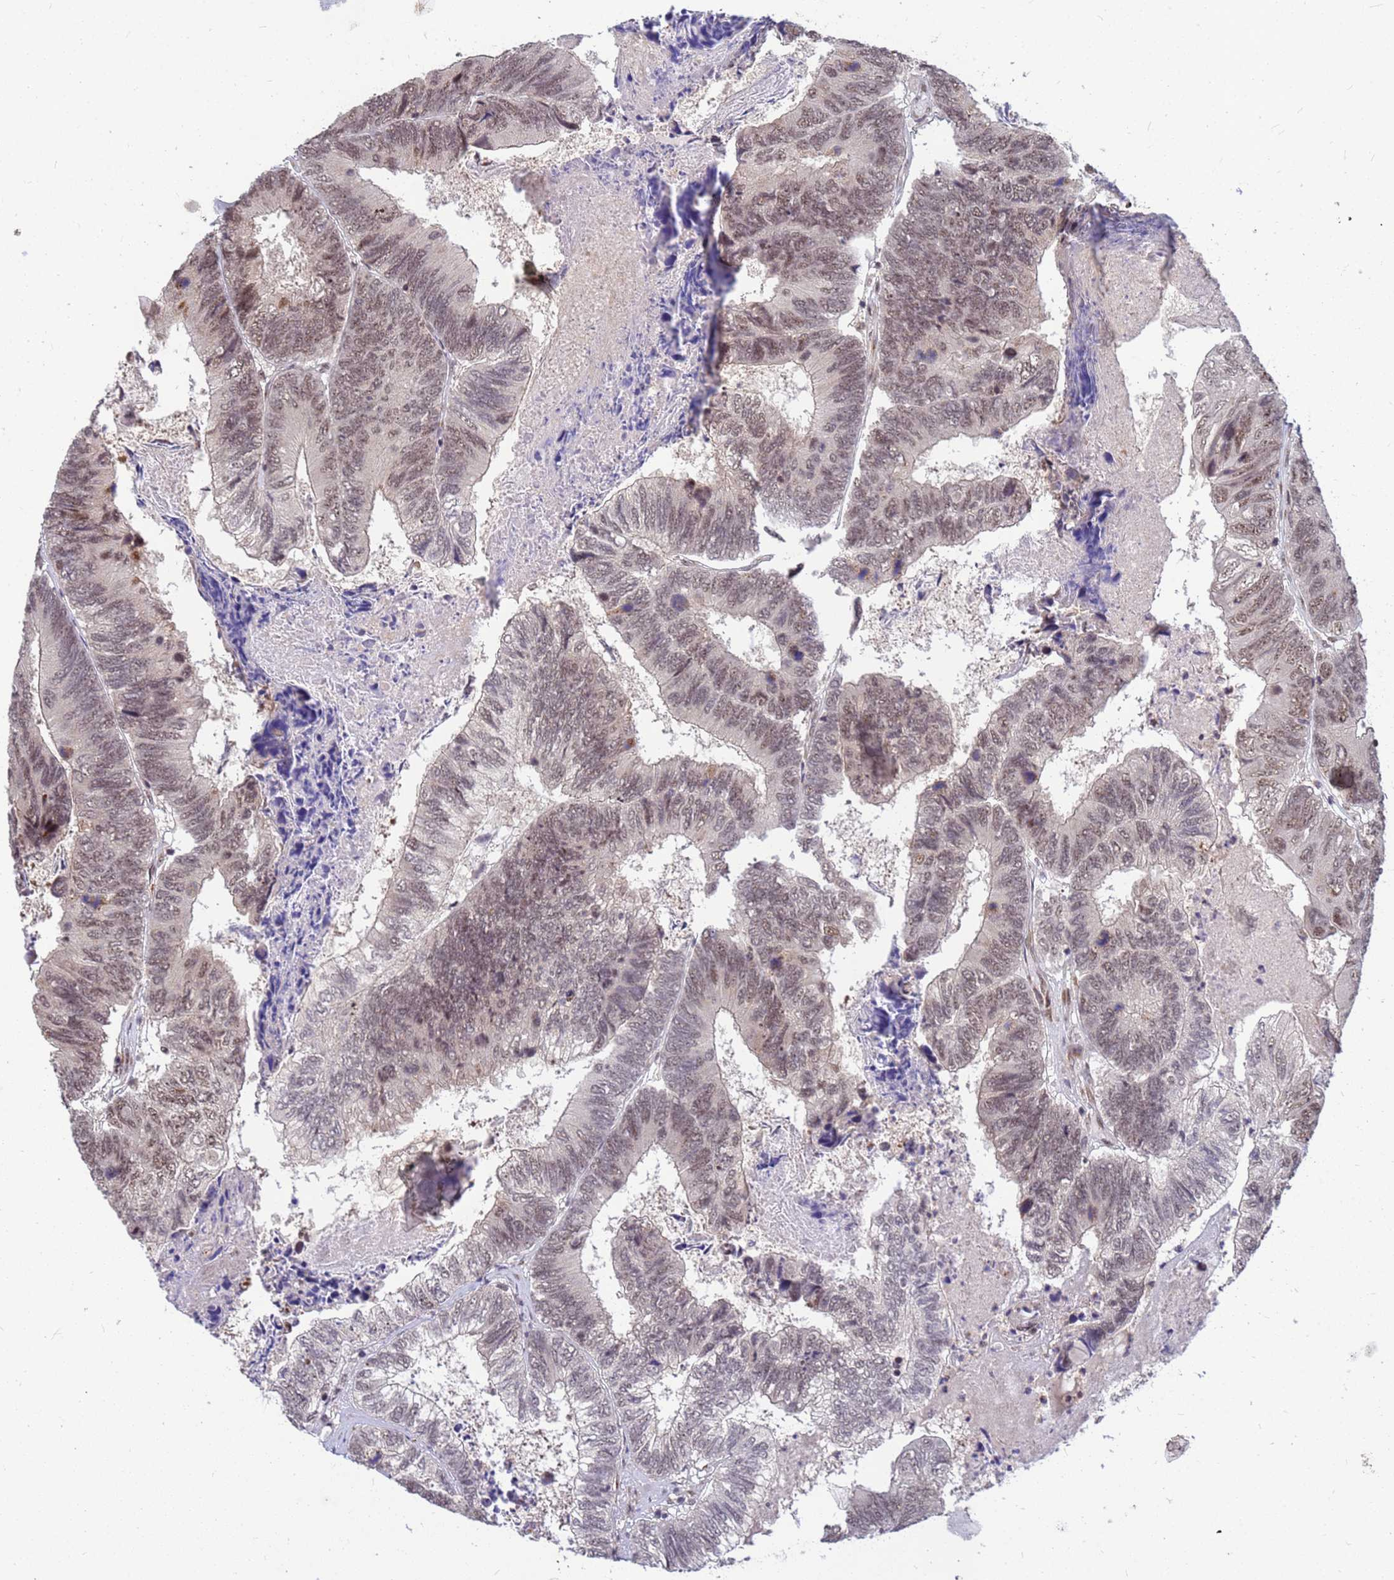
{"staining": {"intensity": "moderate", "quantity": "25%-75%", "location": "nuclear"}, "tissue": "colorectal cancer", "cell_type": "Tumor cells", "image_type": "cancer", "snomed": [{"axis": "morphology", "description": "Adenocarcinoma, NOS"}, {"axis": "topography", "description": "Colon"}], "caption": "Immunohistochemistry micrograph of human colorectal cancer (adenocarcinoma) stained for a protein (brown), which shows medium levels of moderate nuclear positivity in about 25%-75% of tumor cells.", "gene": "NCBP2", "patient": {"sex": "female", "age": 67}}